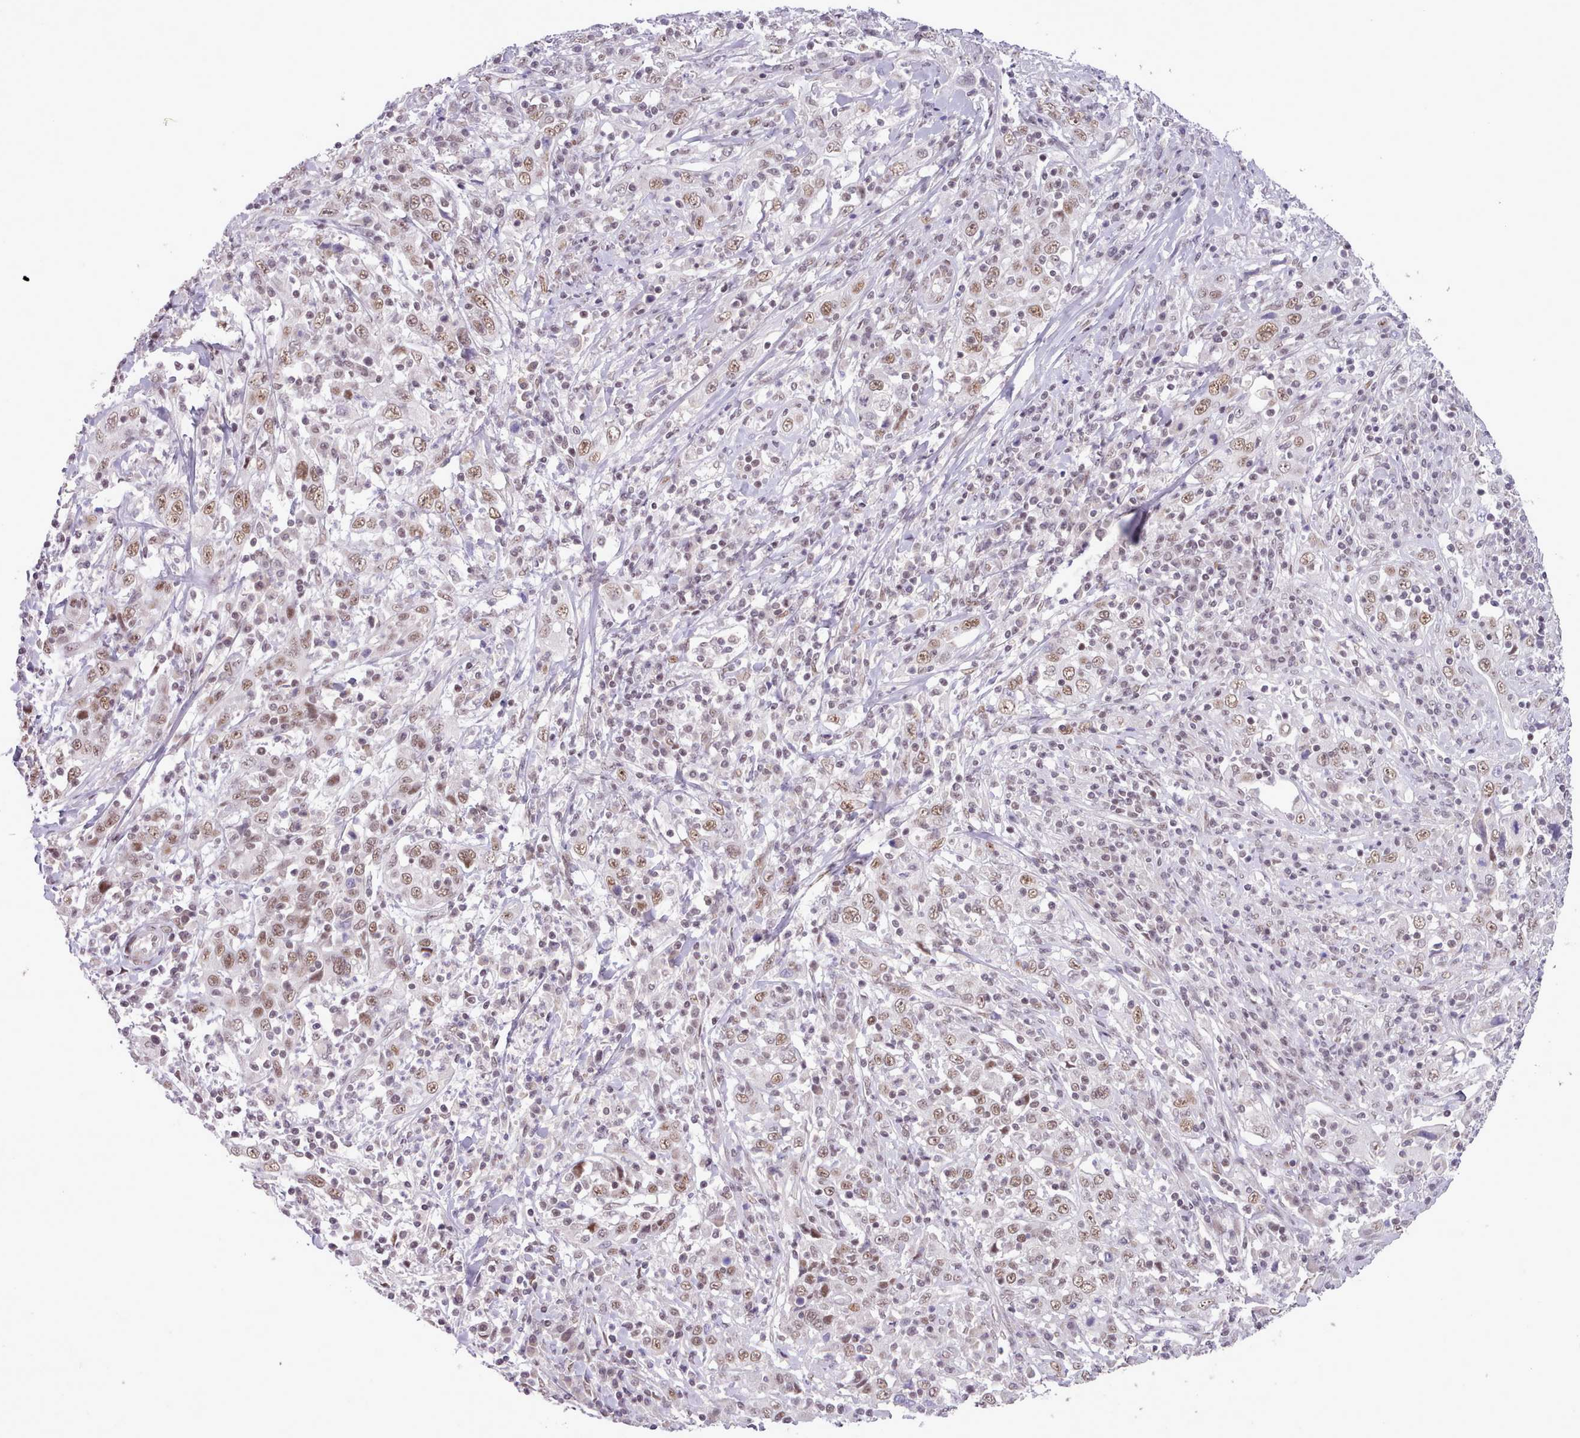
{"staining": {"intensity": "weak", "quantity": ">75%", "location": "nuclear"}, "tissue": "cervical cancer", "cell_type": "Tumor cells", "image_type": "cancer", "snomed": [{"axis": "morphology", "description": "Squamous cell carcinoma, NOS"}, {"axis": "topography", "description": "Cervix"}], "caption": "An IHC photomicrograph of neoplastic tissue is shown. Protein staining in brown labels weak nuclear positivity in cervical cancer (squamous cell carcinoma) within tumor cells.", "gene": "RFX1", "patient": {"sex": "female", "age": 46}}